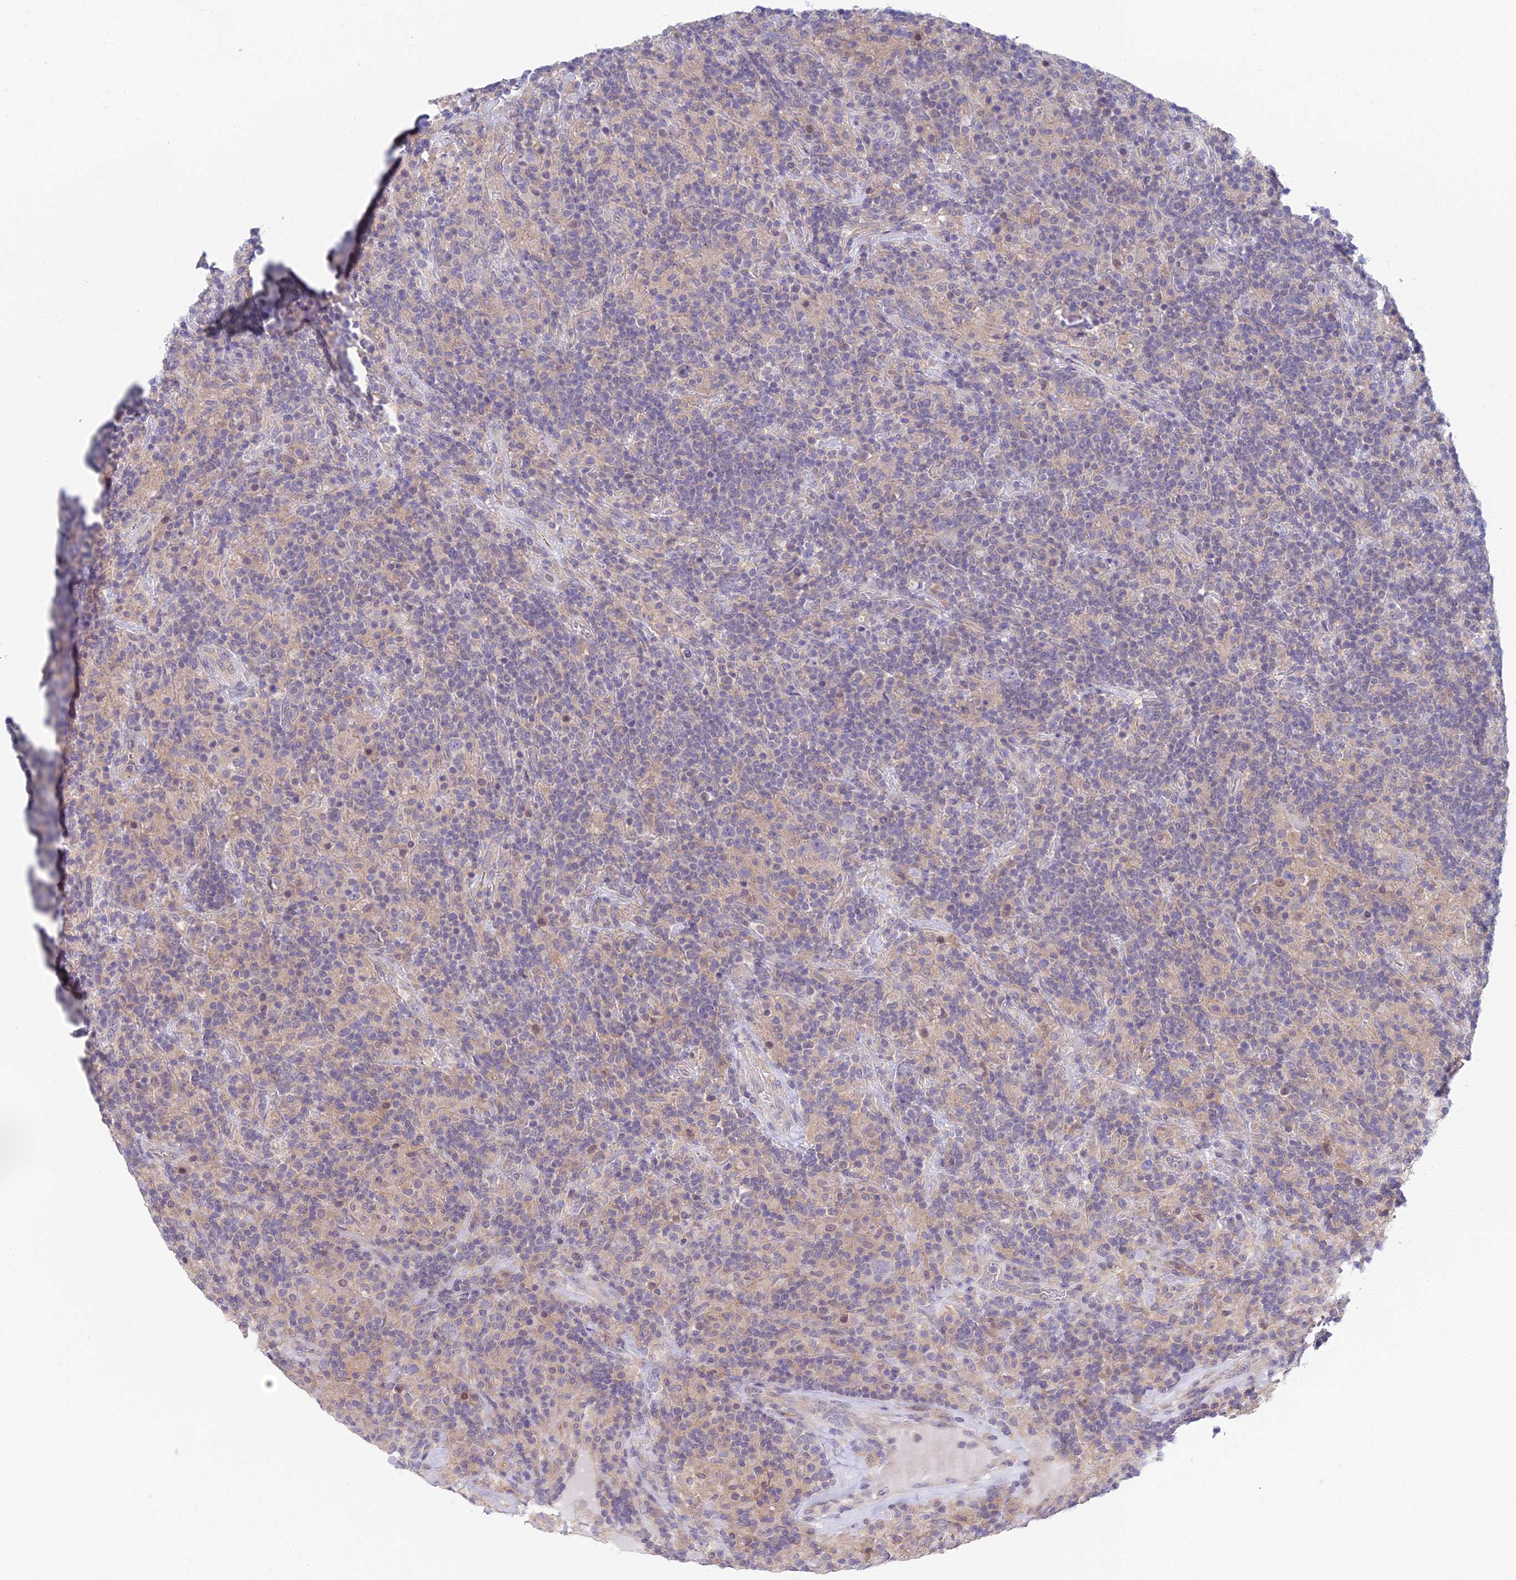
{"staining": {"intensity": "negative", "quantity": "none", "location": "none"}, "tissue": "lymphoma", "cell_type": "Tumor cells", "image_type": "cancer", "snomed": [{"axis": "morphology", "description": "Hodgkin's disease, NOS"}, {"axis": "topography", "description": "Lymph node"}], "caption": "A photomicrograph of Hodgkin's disease stained for a protein displays no brown staining in tumor cells.", "gene": "METTL26", "patient": {"sex": "male", "age": 70}}